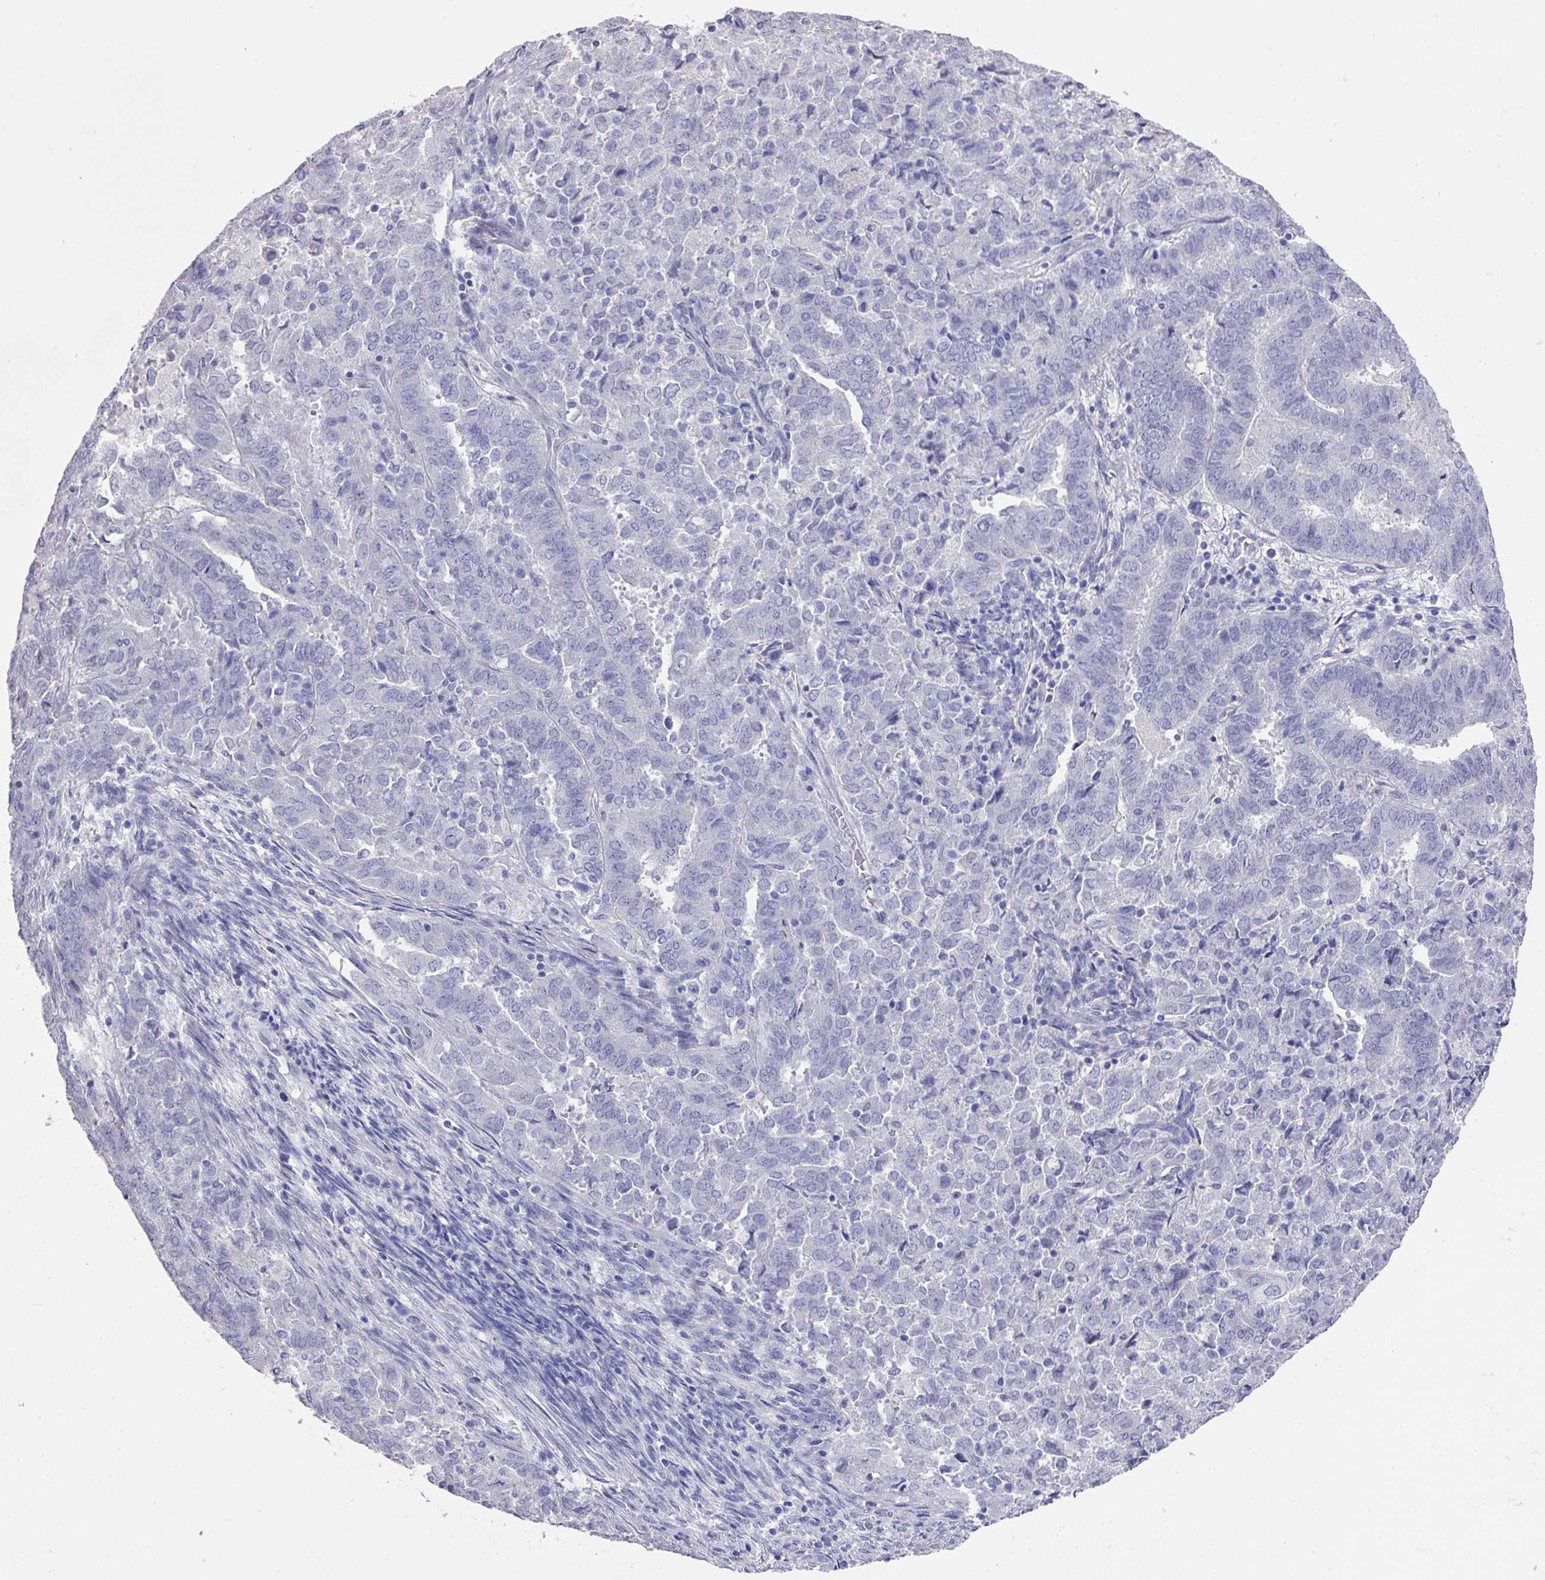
{"staining": {"intensity": "negative", "quantity": "none", "location": "none"}, "tissue": "endometrial cancer", "cell_type": "Tumor cells", "image_type": "cancer", "snomed": [{"axis": "morphology", "description": "Adenocarcinoma, NOS"}, {"axis": "topography", "description": "Endometrium"}], "caption": "Endometrial adenocarcinoma stained for a protein using immunohistochemistry (IHC) demonstrates no staining tumor cells.", "gene": "DAZL", "patient": {"sex": "female", "age": 72}}